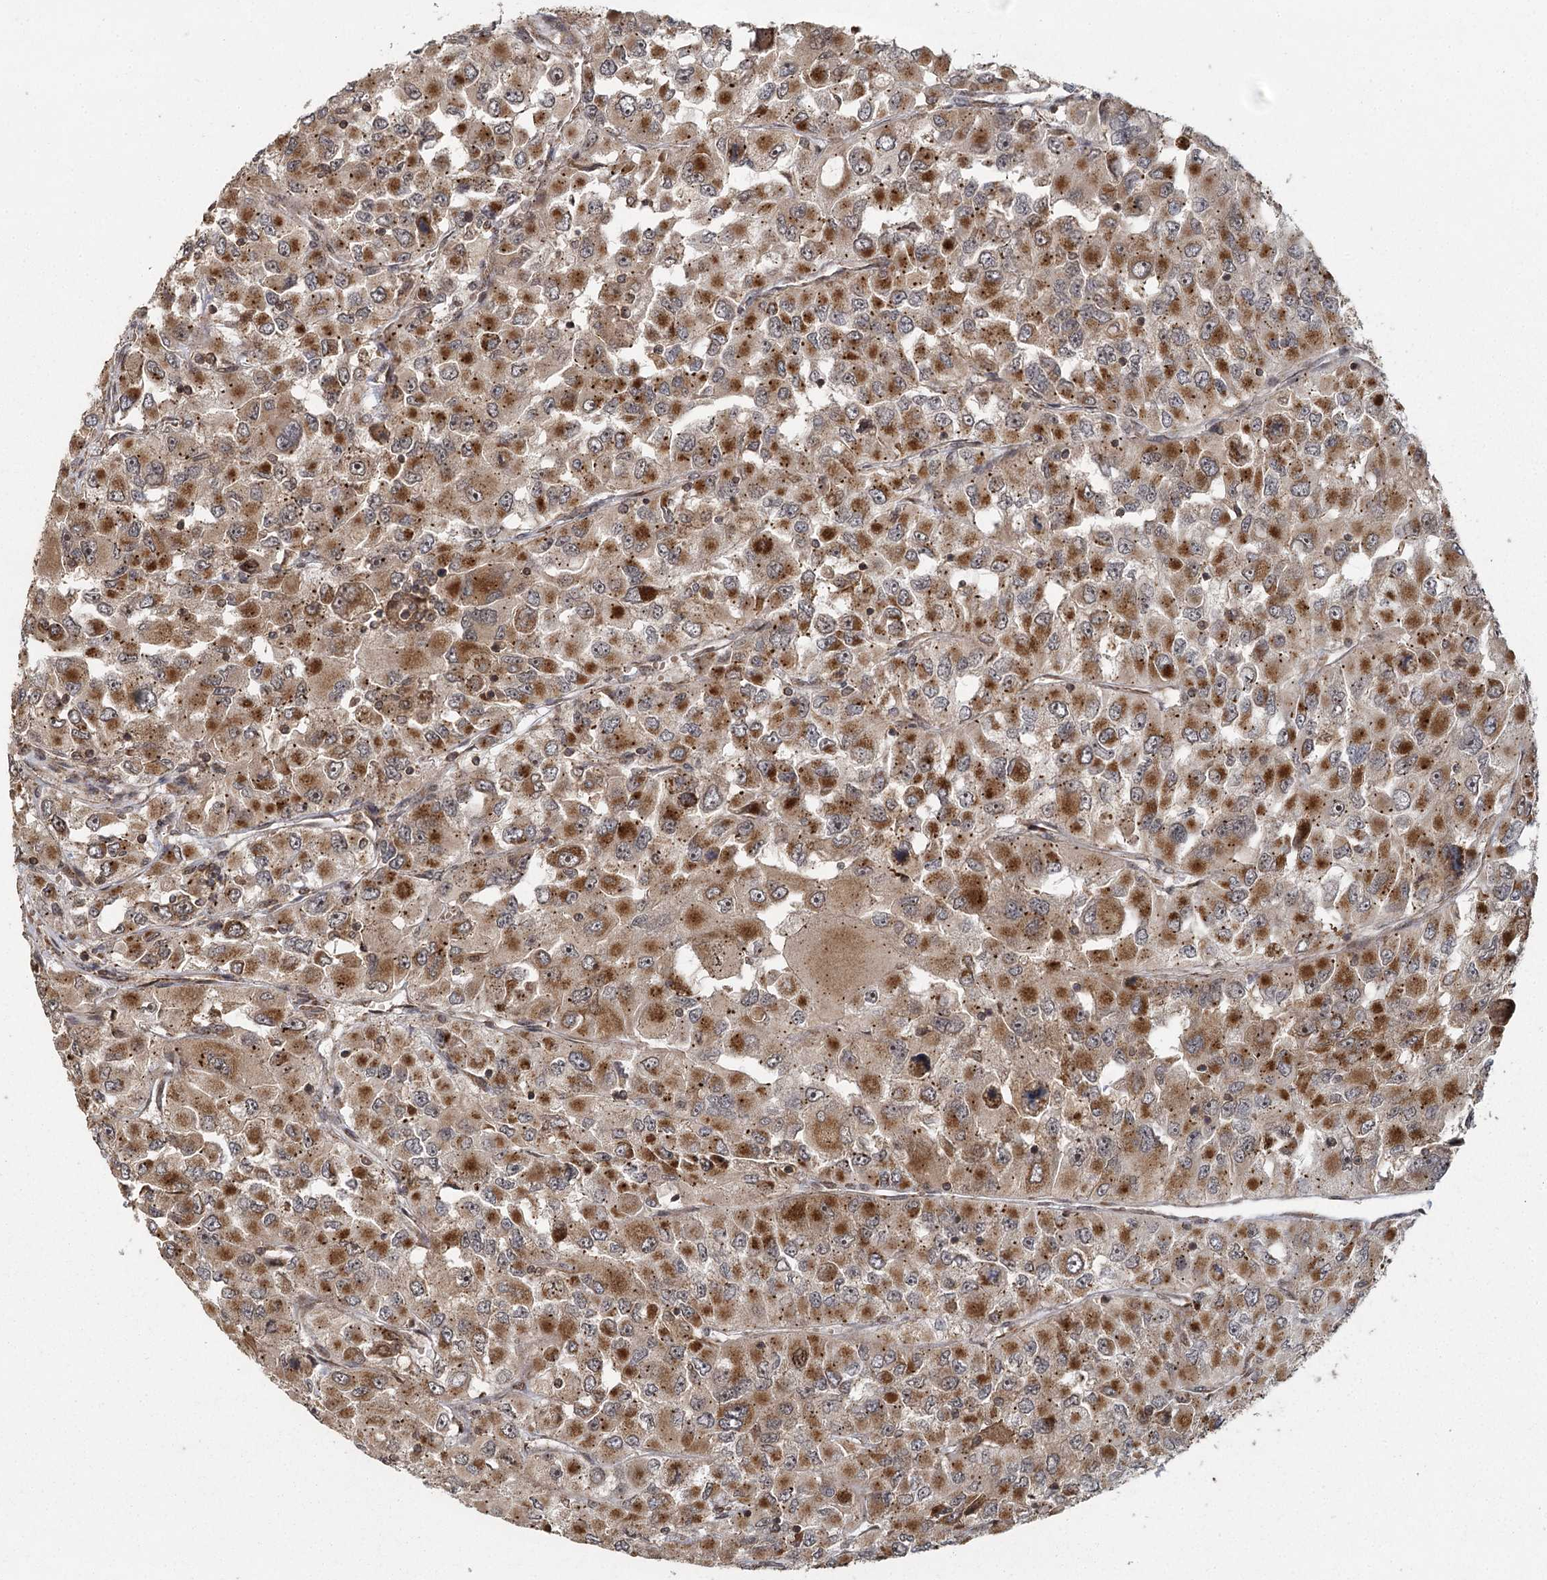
{"staining": {"intensity": "moderate", "quantity": ">75%", "location": "cytoplasmic/membranous"}, "tissue": "renal cancer", "cell_type": "Tumor cells", "image_type": "cancer", "snomed": [{"axis": "morphology", "description": "Adenocarcinoma, NOS"}, {"axis": "topography", "description": "Kidney"}], "caption": "Renal adenocarcinoma tissue shows moderate cytoplasmic/membranous staining in approximately >75% of tumor cells, visualized by immunohistochemistry.", "gene": "MICU1", "patient": {"sex": "female", "age": 52}}